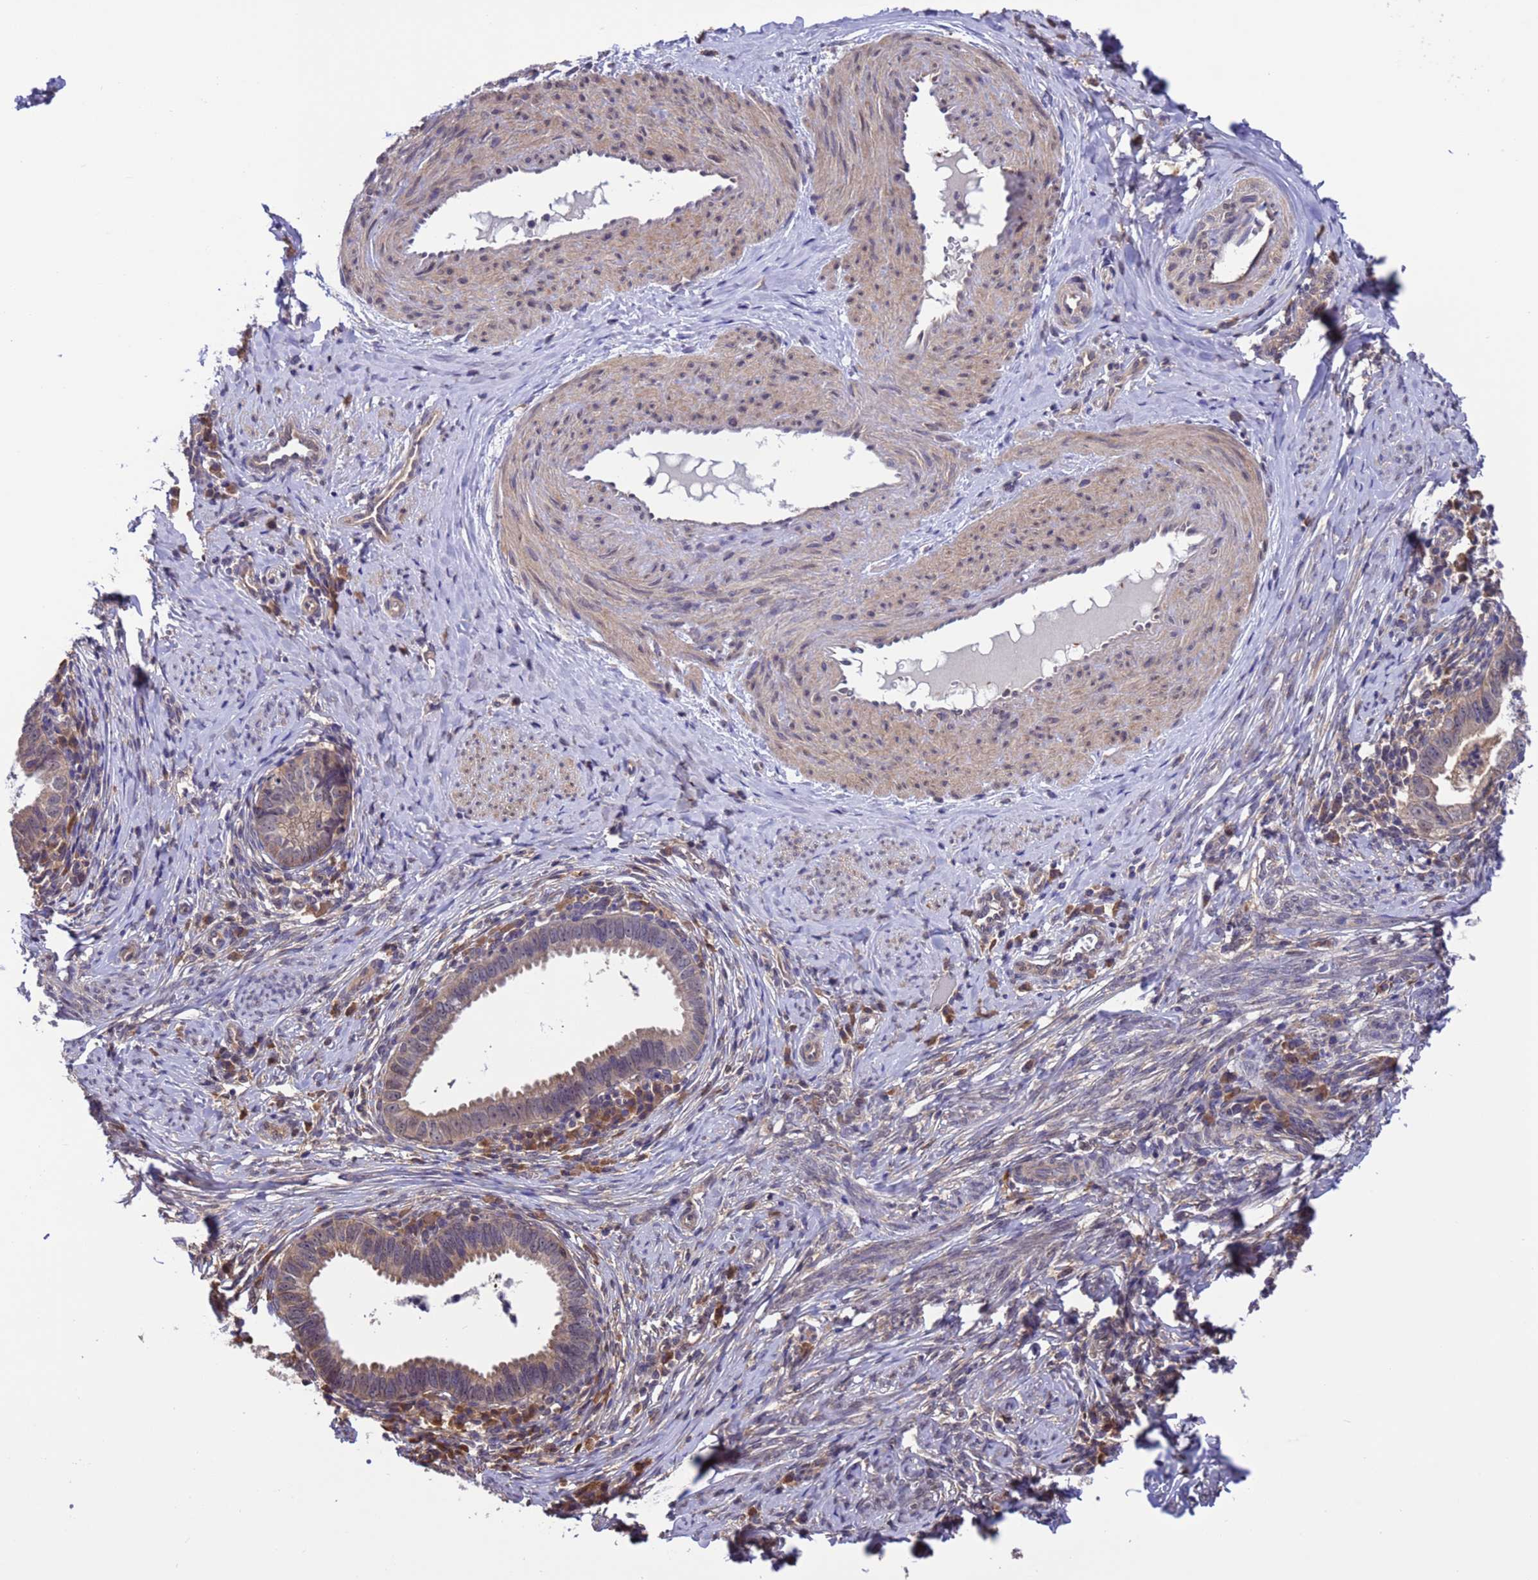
{"staining": {"intensity": "weak", "quantity": "25%-75%", "location": "cytoplasmic/membranous"}, "tissue": "cervical cancer", "cell_type": "Tumor cells", "image_type": "cancer", "snomed": [{"axis": "morphology", "description": "Adenocarcinoma, NOS"}, {"axis": "topography", "description": "Cervix"}], "caption": "Cervical cancer was stained to show a protein in brown. There is low levels of weak cytoplasmic/membranous staining in about 25%-75% of tumor cells.", "gene": "ZFP69B", "patient": {"sex": "female", "age": 36}}